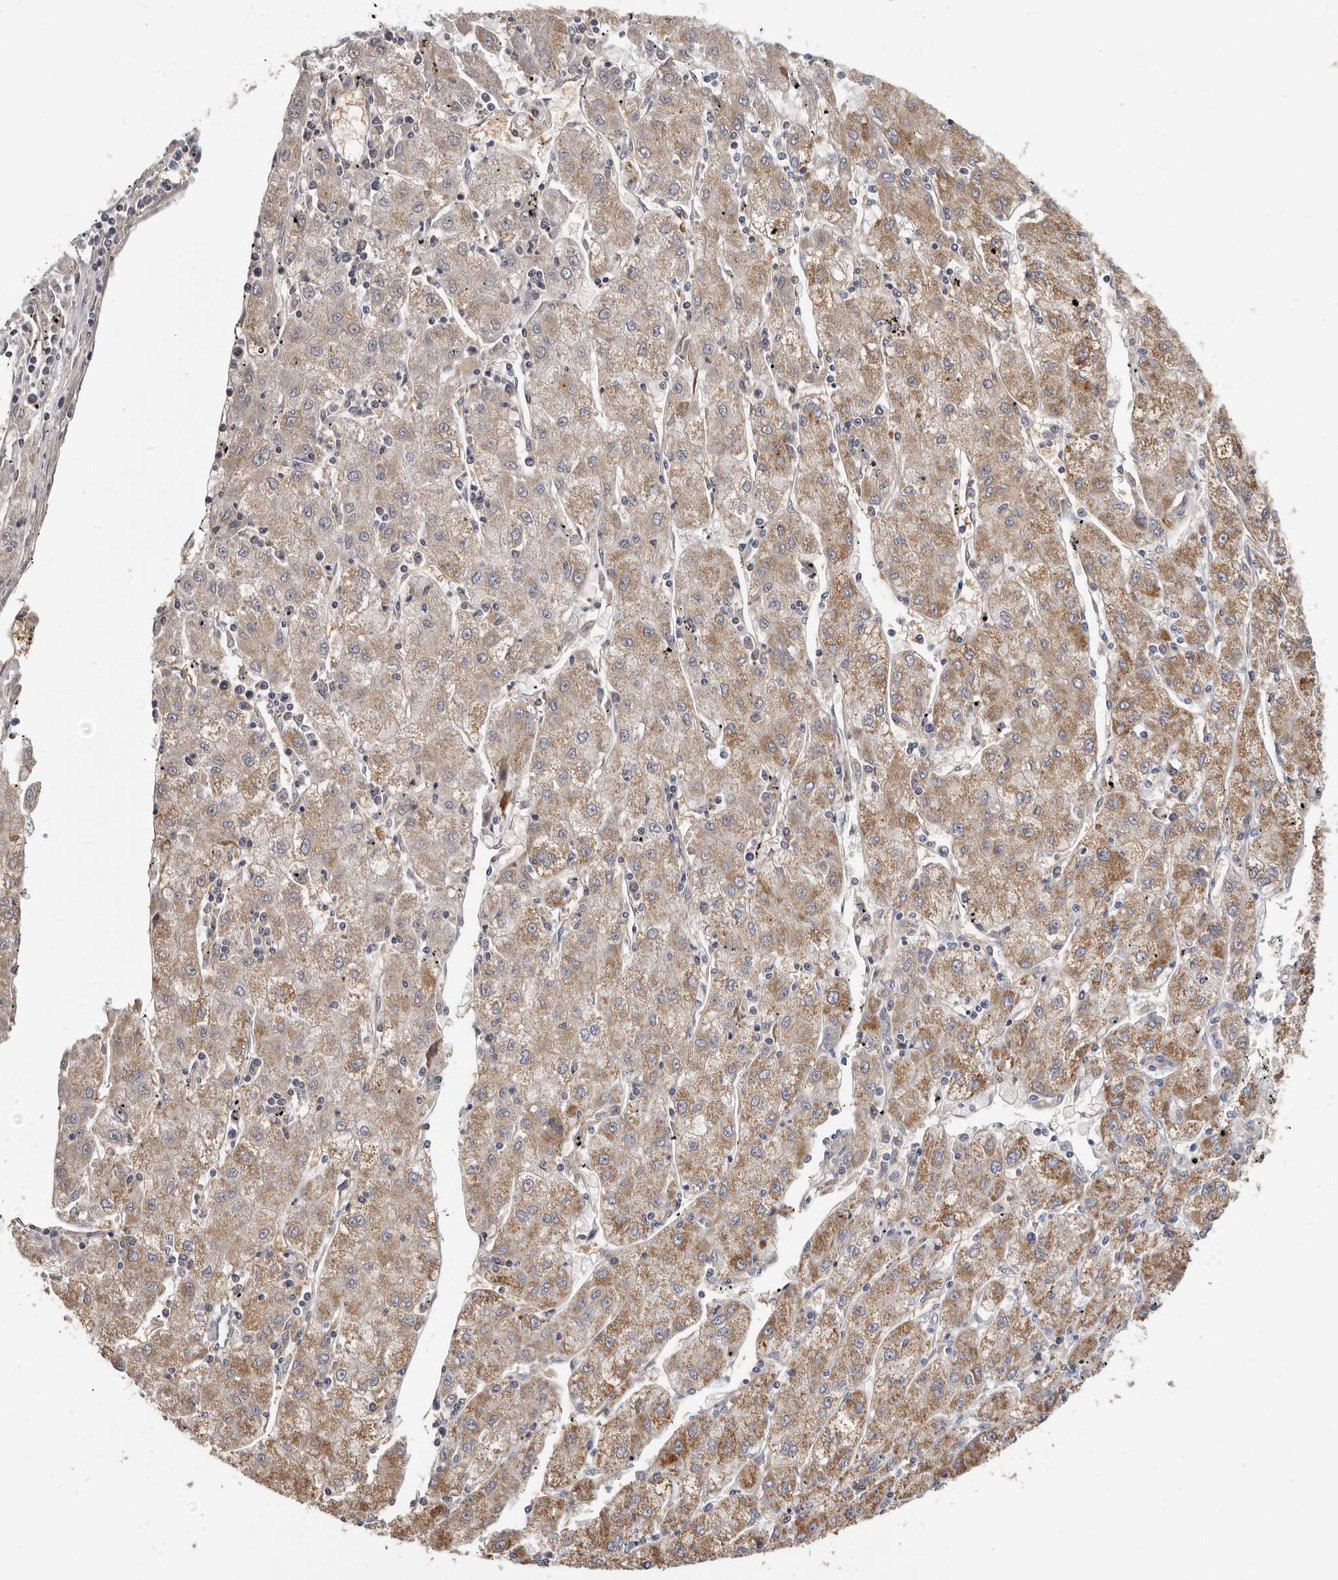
{"staining": {"intensity": "moderate", "quantity": "25%-75%", "location": "cytoplasmic/membranous"}, "tissue": "liver cancer", "cell_type": "Tumor cells", "image_type": "cancer", "snomed": [{"axis": "morphology", "description": "Carcinoma, Hepatocellular, NOS"}, {"axis": "topography", "description": "Liver"}], "caption": "High-magnification brightfield microscopy of liver cancer (hepatocellular carcinoma) stained with DAB (brown) and counterstained with hematoxylin (blue). tumor cells exhibit moderate cytoplasmic/membranous staining is present in about25%-75% of cells. Using DAB (3,3'-diaminobenzidine) (brown) and hematoxylin (blue) stains, captured at high magnification using brightfield microscopy.", "gene": "SPTA1", "patient": {"sex": "male", "age": 72}}